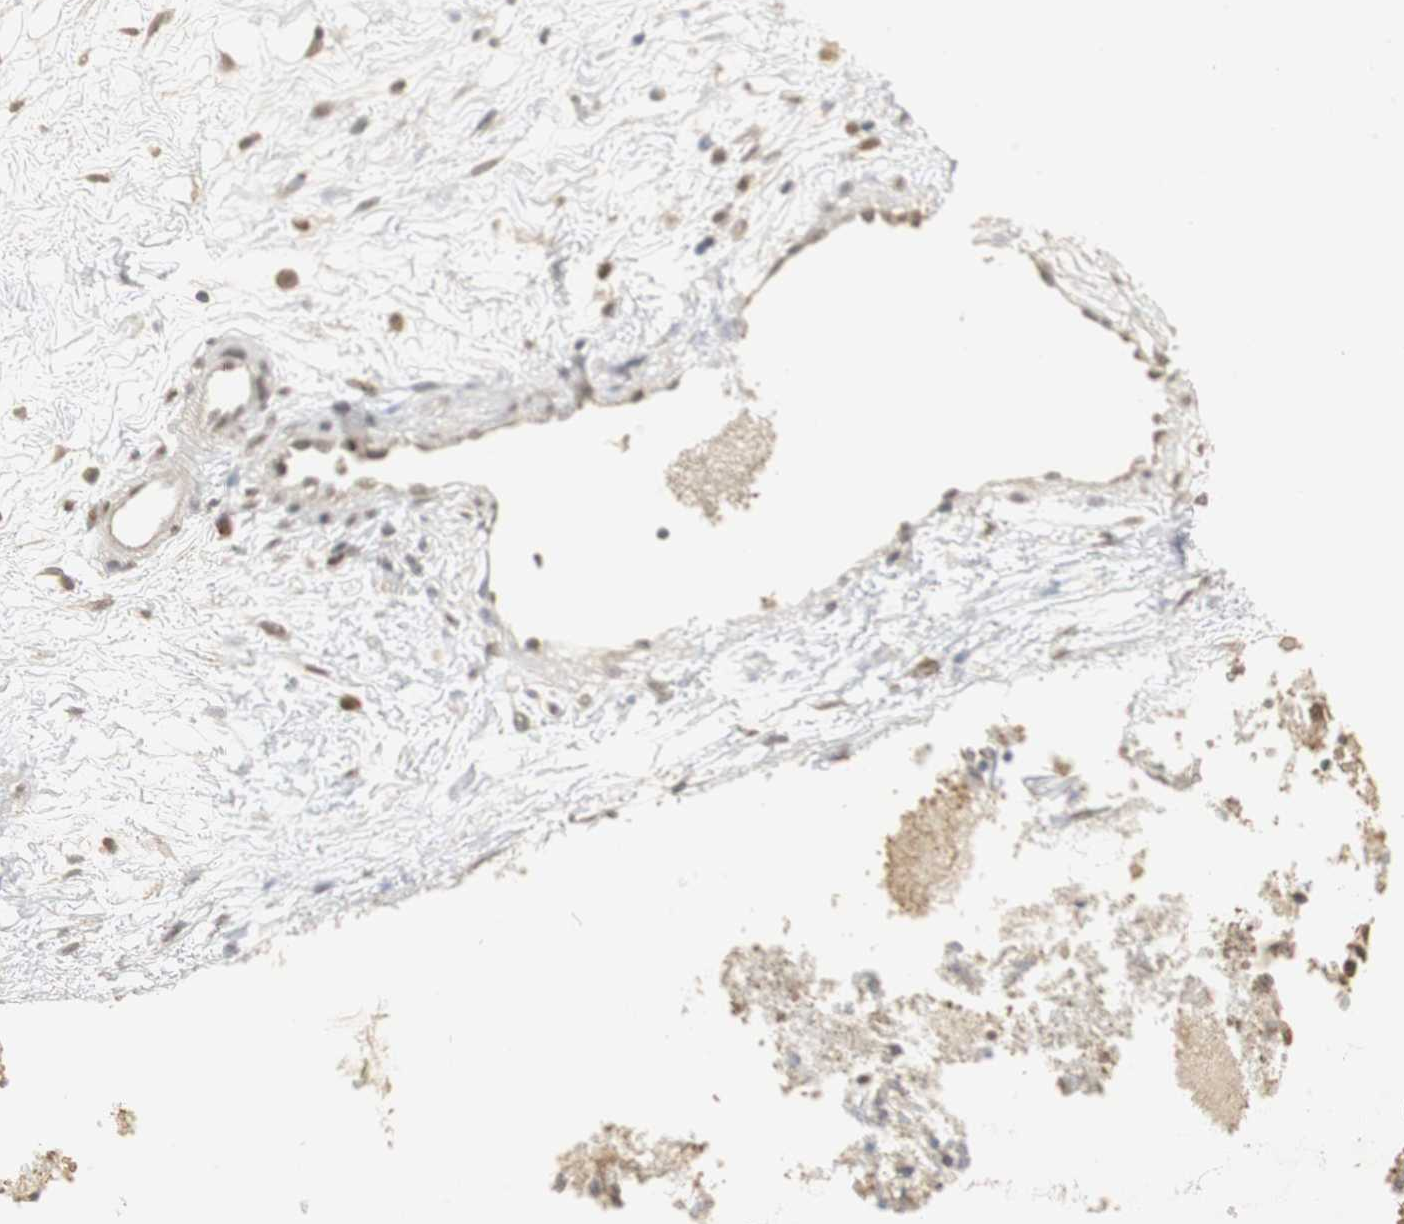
{"staining": {"intensity": "moderate", "quantity": "25%-75%", "location": "cytoplasmic/membranous,nuclear"}, "tissue": "nasopharynx", "cell_type": "Respiratory epithelial cells", "image_type": "normal", "snomed": [{"axis": "morphology", "description": "Normal tissue, NOS"}, {"axis": "topography", "description": "Nasopharynx"}], "caption": "This micrograph displays IHC staining of benign nasopharynx, with medium moderate cytoplasmic/membranous,nuclear expression in approximately 25%-75% of respiratory epithelial cells.", "gene": "ELOA", "patient": {"sex": "male", "age": 21}}